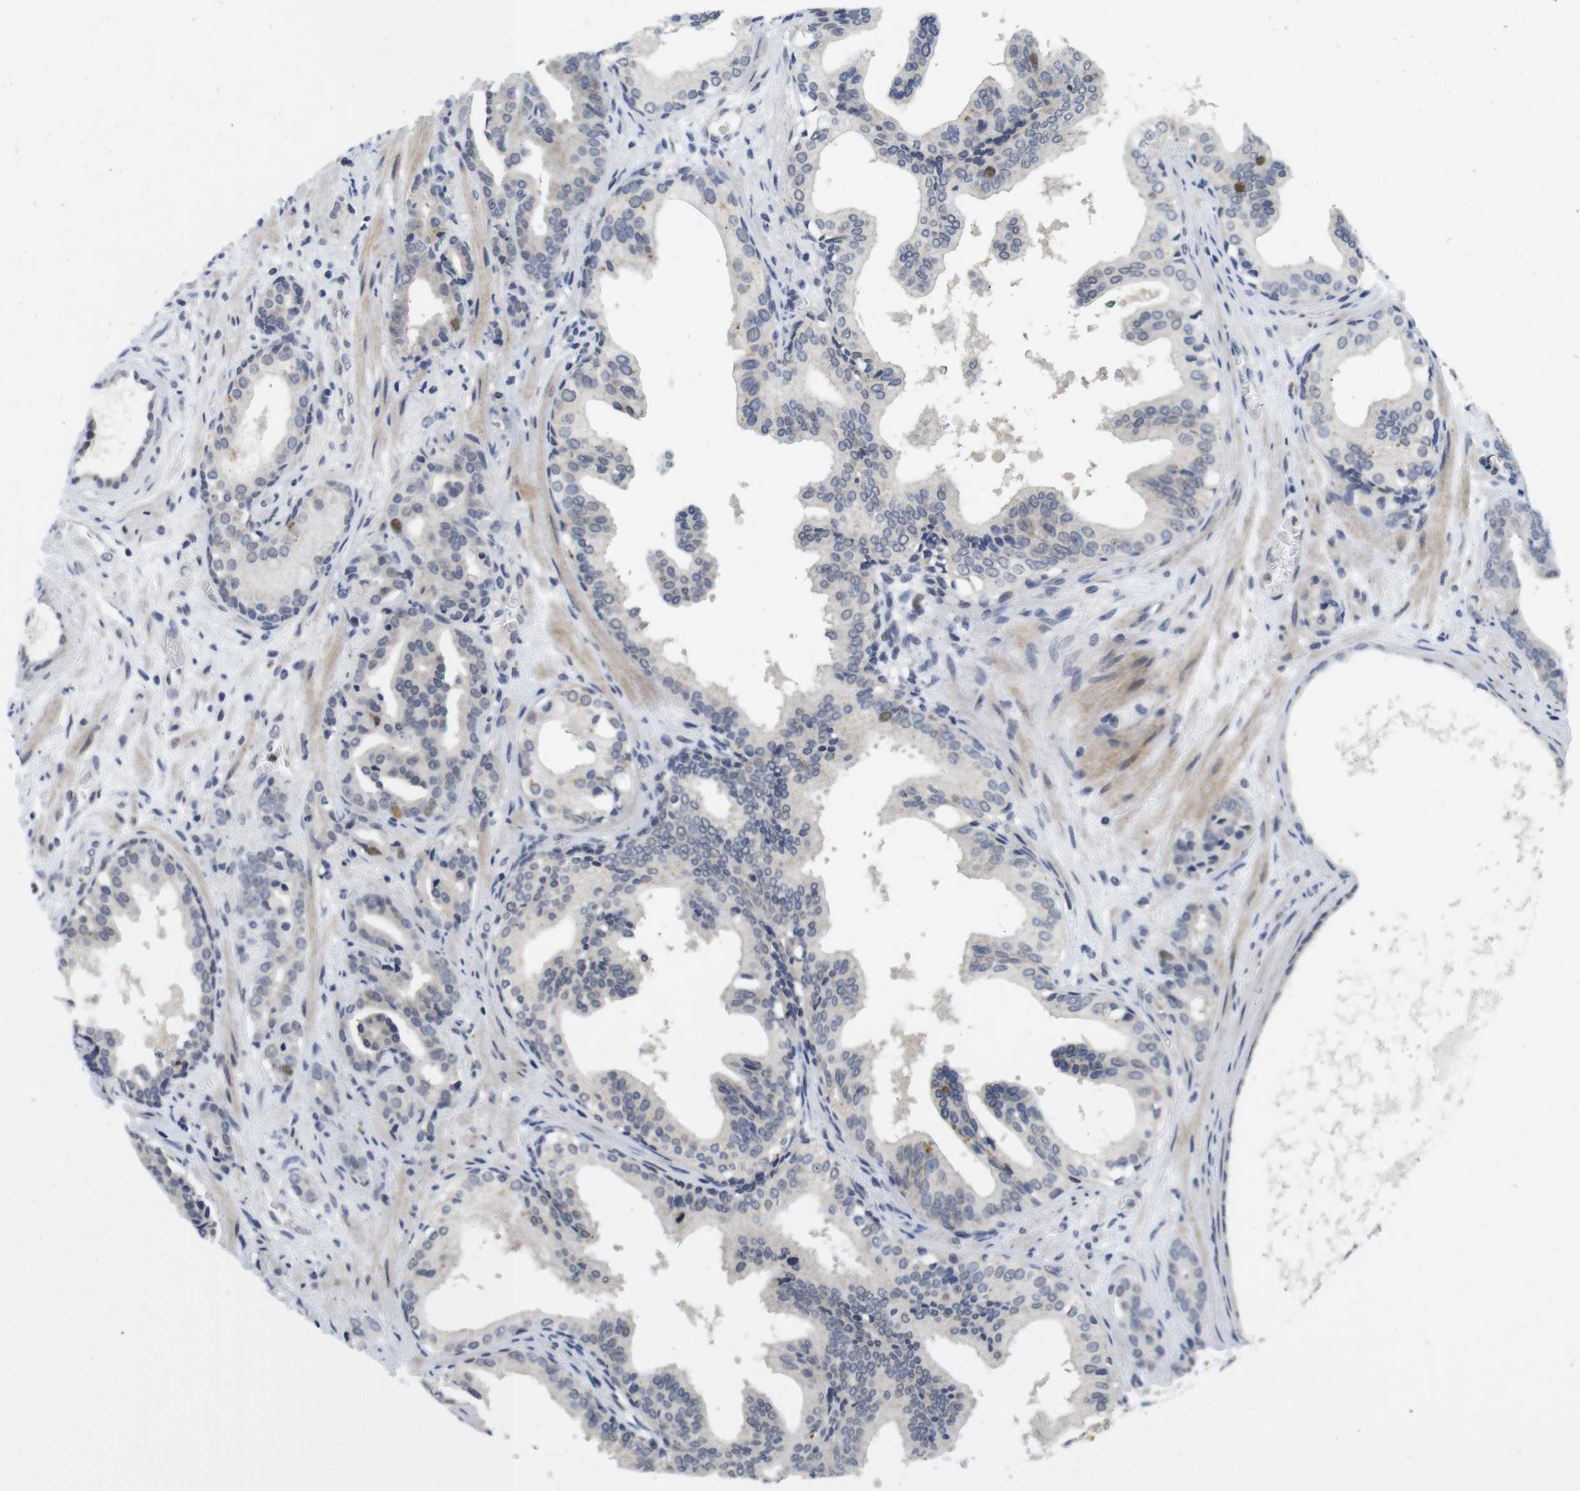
{"staining": {"intensity": "moderate", "quantity": "<25%", "location": "nuclear"}, "tissue": "prostate cancer", "cell_type": "Tumor cells", "image_type": "cancer", "snomed": [{"axis": "morphology", "description": "Adenocarcinoma, Low grade"}, {"axis": "topography", "description": "Prostate"}], "caption": "Immunohistochemistry (IHC) staining of prostate adenocarcinoma (low-grade), which reveals low levels of moderate nuclear positivity in about <25% of tumor cells indicating moderate nuclear protein positivity. The staining was performed using DAB (3,3'-diaminobenzidine) (brown) for protein detection and nuclei were counterstained in hematoxylin (blue).", "gene": "SKP2", "patient": {"sex": "male", "age": 63}}